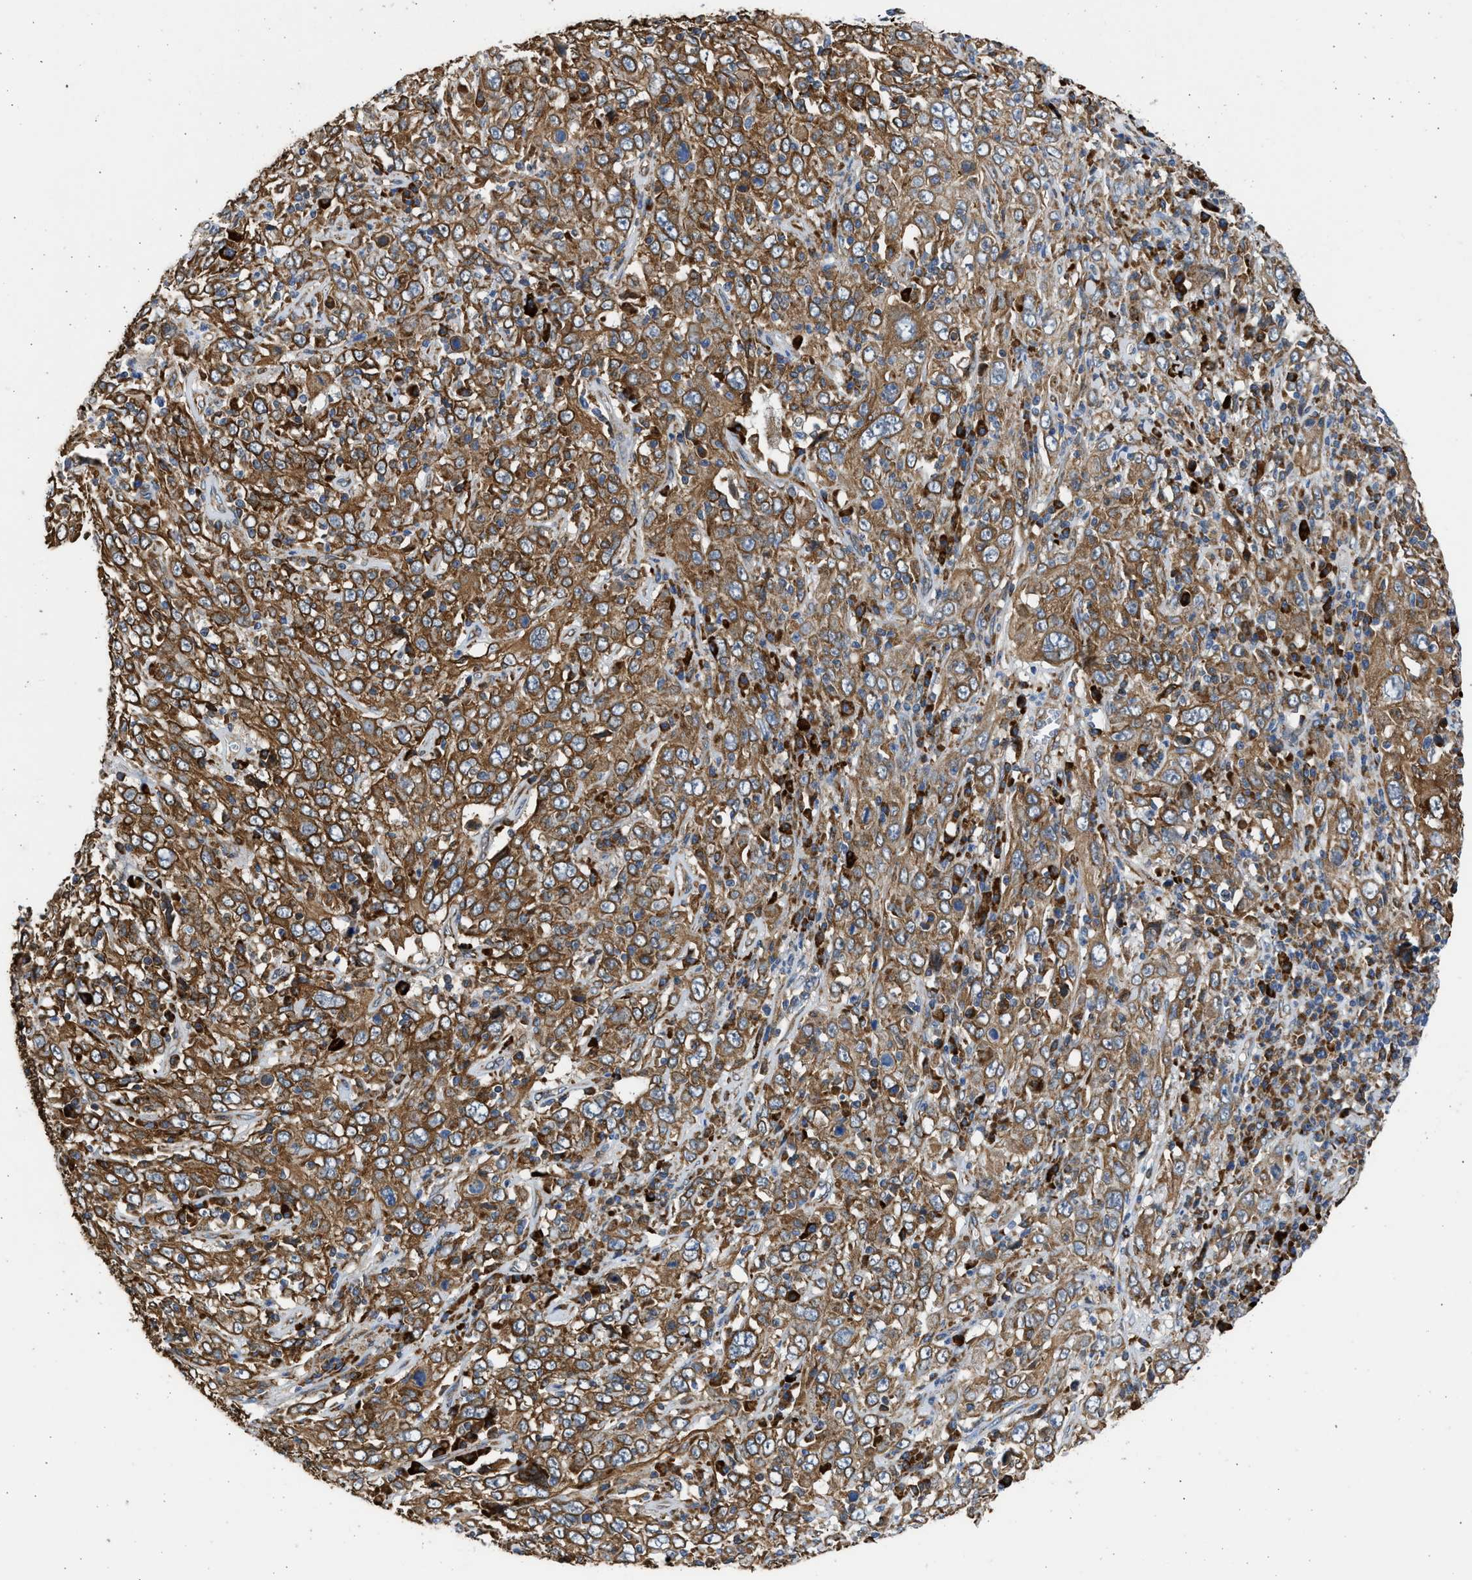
{"staining": {"intensity": "strong", "quantity": ">75%", "location": "cytoplasmic/membranous"}, "tissue": "cervical cancer", "cell_type": "Tumor cells", "image_type": "cancer", "snomed": [{"axis": "morphology", "description": "Squamous cell carcinoma, NOS"}, {"axis": "topography", "description": "Cervix"}], "caption": "An image of human squamous cell carcinoma (cervical) stained for a protein exhibits strong cytoplasmic/membranous brown staining in tumor cells. Nuclei are stained in blue.", "gene": "PLD2", "patient": {"sex": "female", "age": 46}}